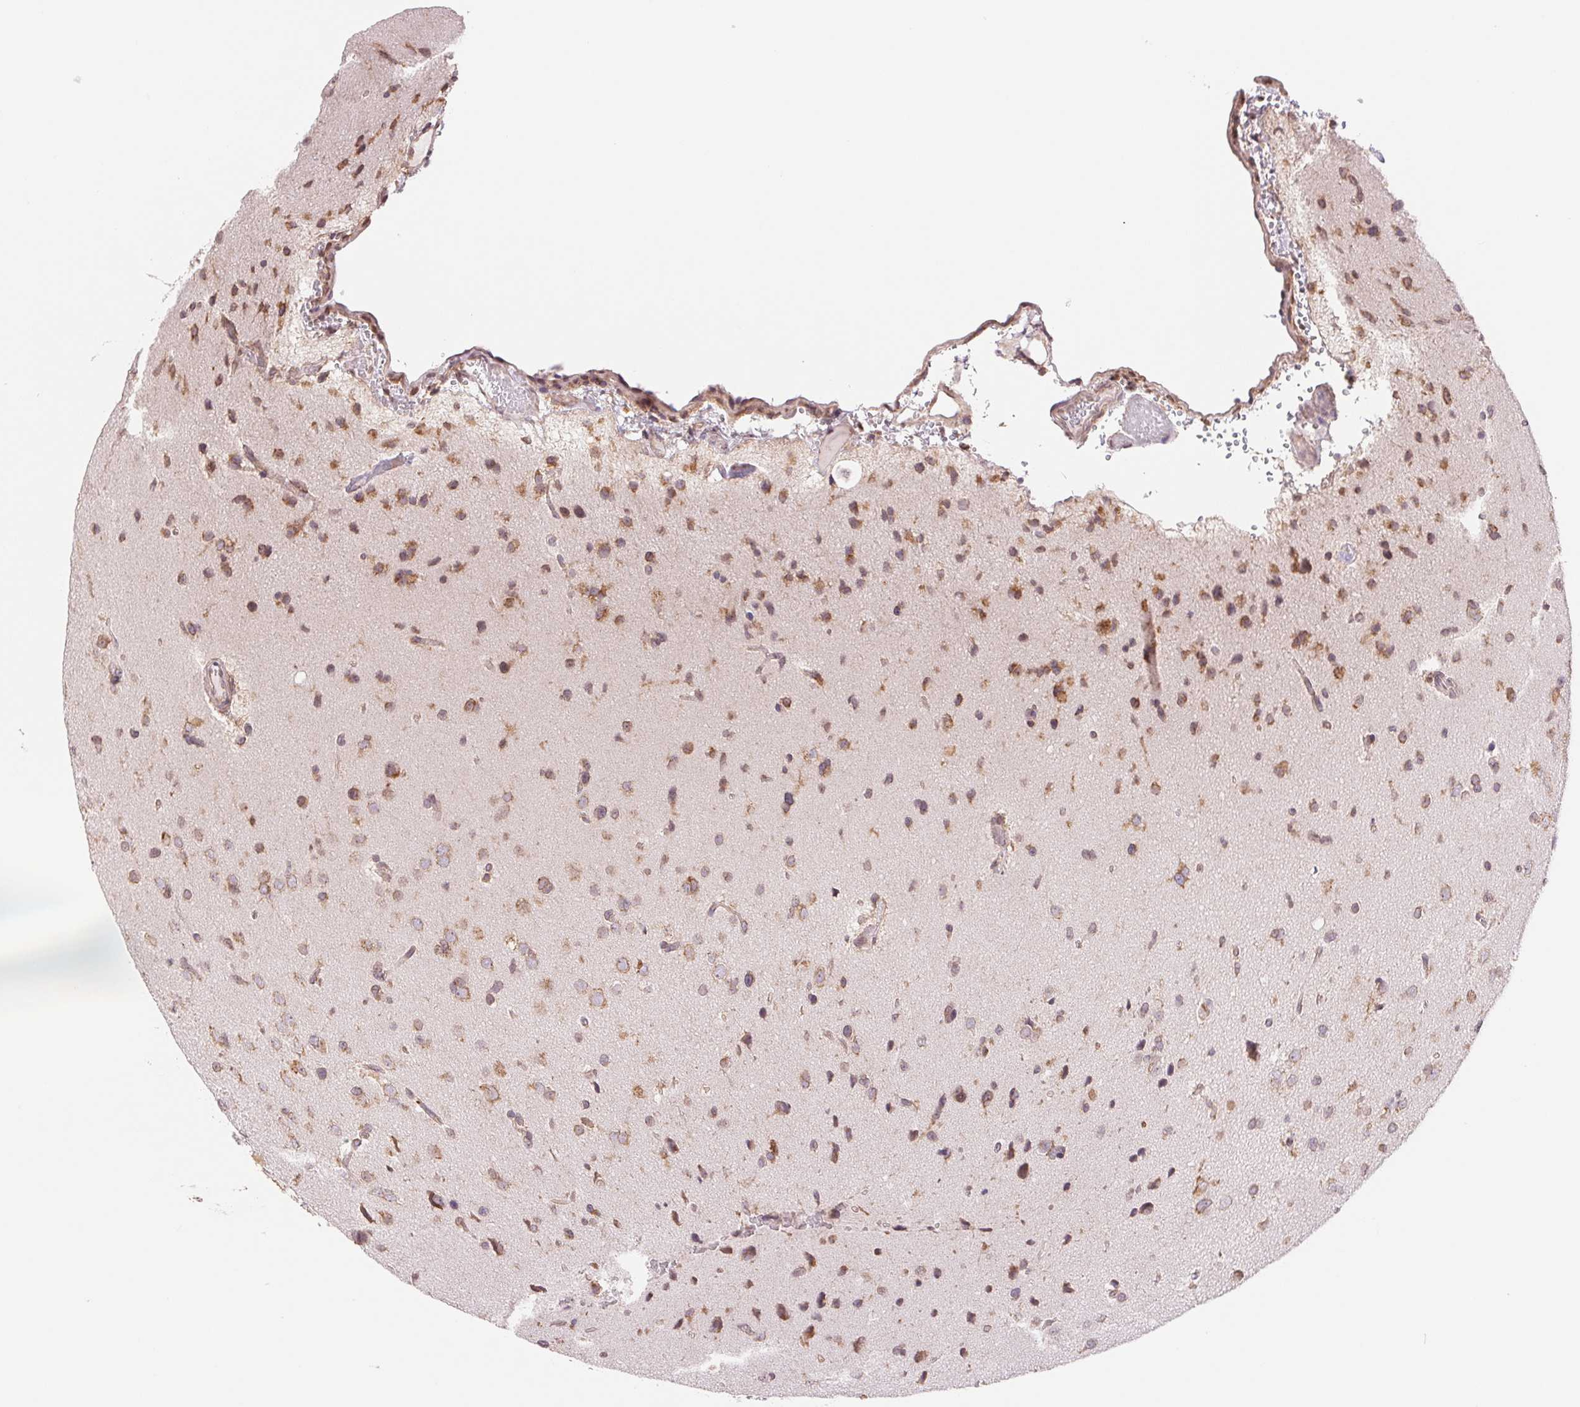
{"staining": {"intensity": "moderate", "quantity": ">75%", "location": "cytoplasmic/membranous"}, "tissue": "glioma", "cell_type": "Tumor cells", "image_type": "cancer", "snomed": [{"axis": "morphology", "description": "Glioma, malignant, Low grade"}, {"axis": "topography", "description": "Brain"}], "caption": "Human malignant glioma (low-grade) stained with a brown dye displays moderate cytoplasmic/membranous positive staining in approximately >75% of tumor cells.", "gene": "RPN1", "patient": {"sex": "female", "age": 55}}